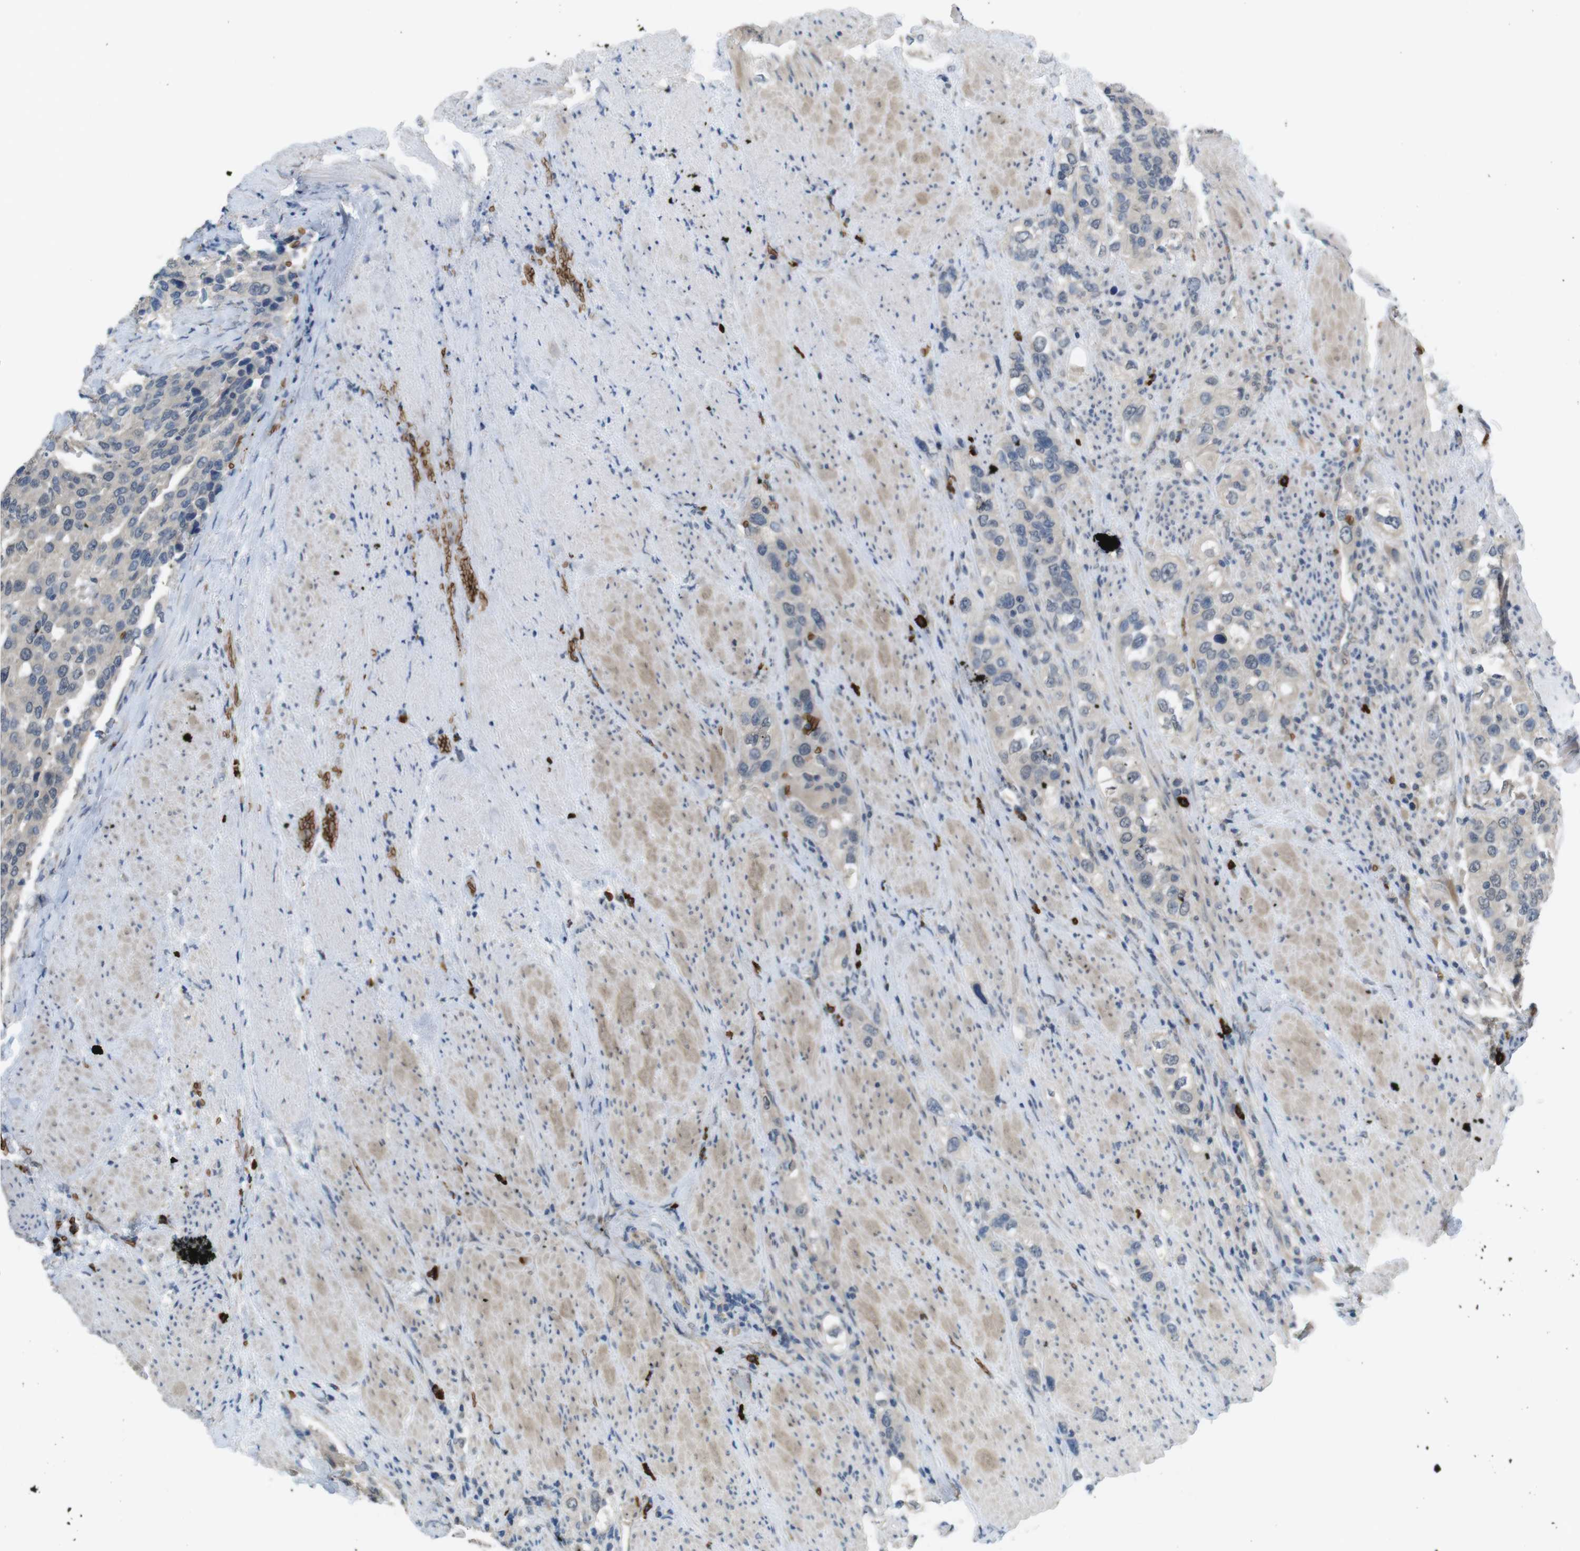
{"staining": {"intensity": "negative", "quantity": "none", "location": "none"}, "tissue": "urothelial cancer", "cell_type": "Tumor cells", "image_type": "cancer", "snomed": [{"axis": "morphology", "description": "Urothelial carcinoma, High grade"}, {"axis": "topography", "description": "Urinary bladder"}], "caption": "High magnification brightfield microscopy of urothelial cancer stained with DAB (3,3'-diaminobenzidine) (brown) and counterstained with hematoxylin (blue): tumor cells show no significant expression. Nuclei are stained in blue.", "gene": "GYPA", "patient": {"sex": "female", "age": 80}}